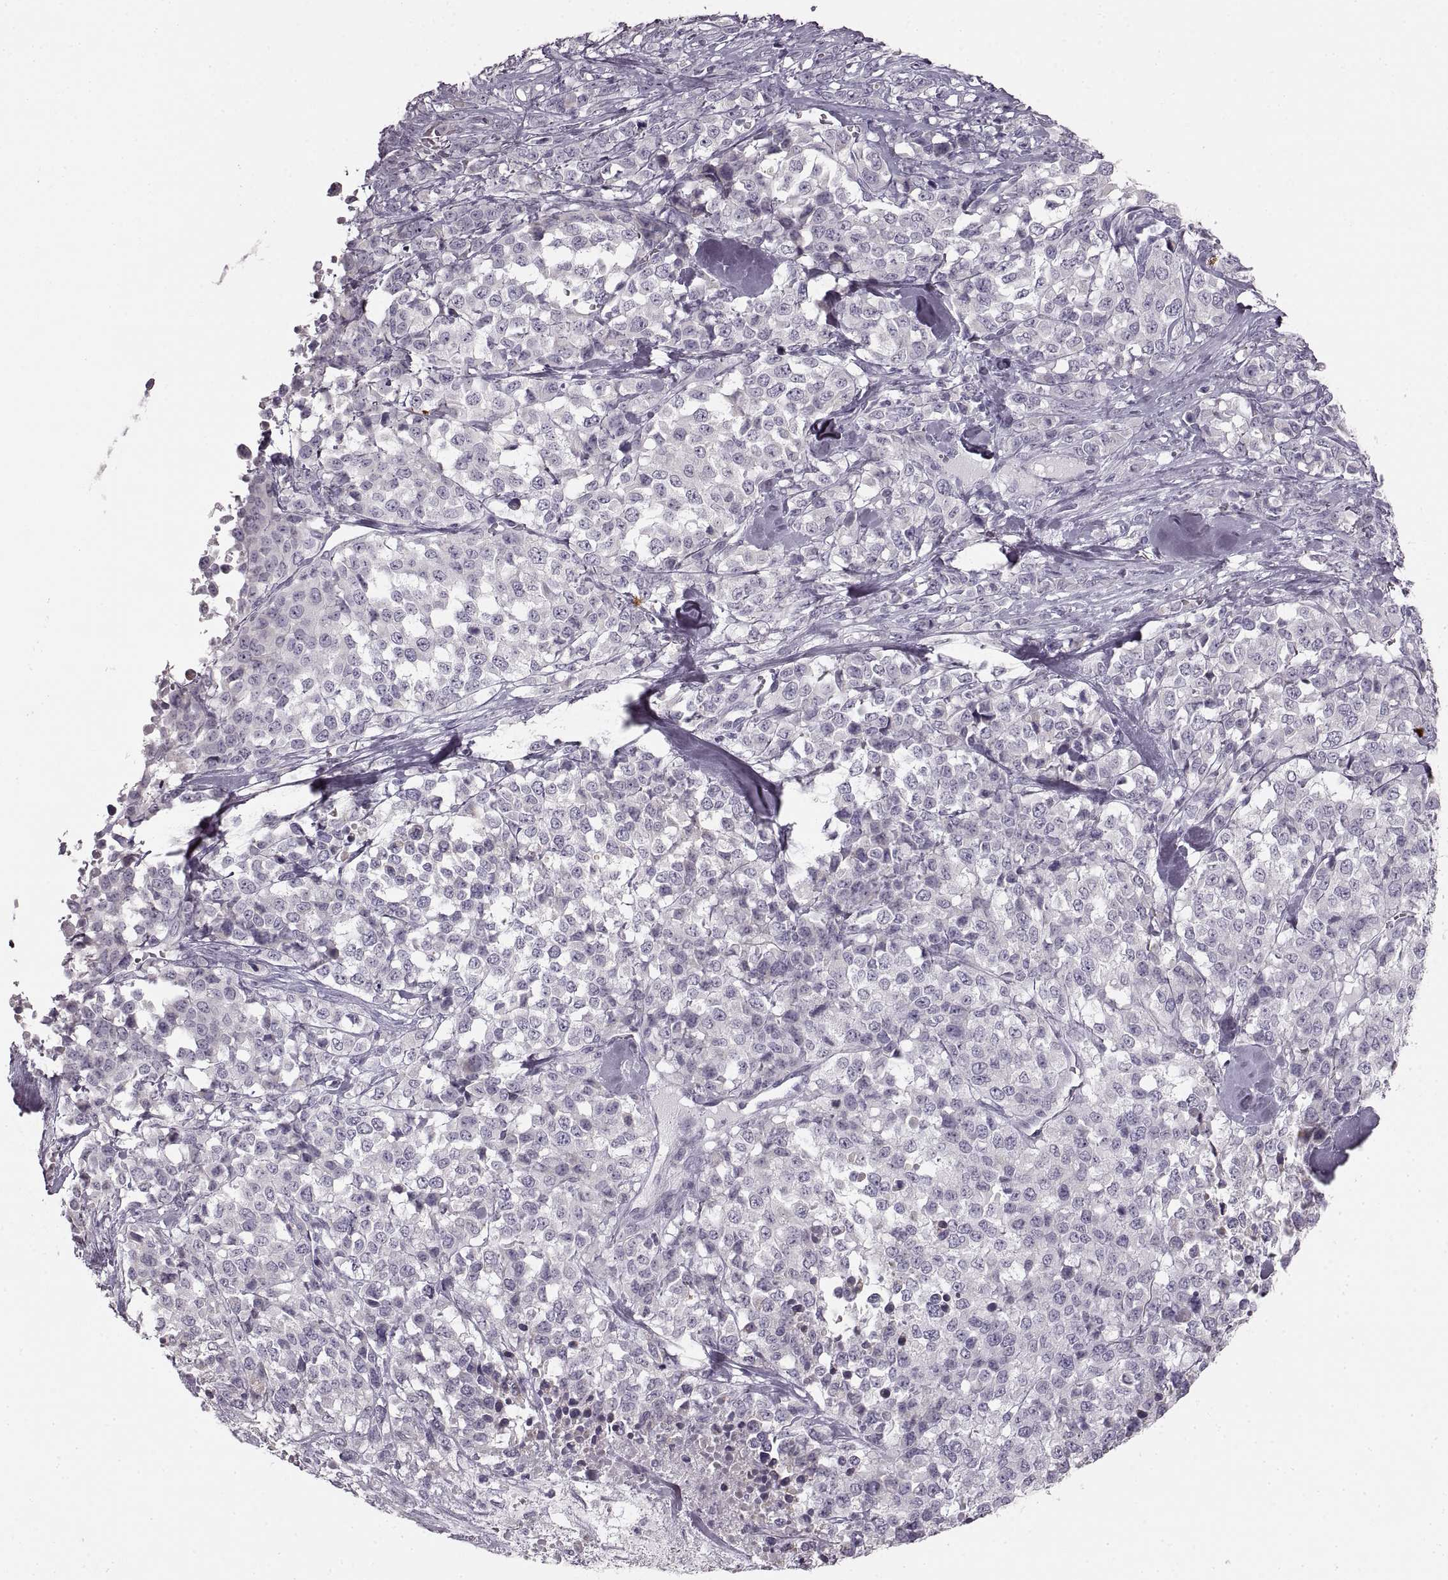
{"staining": {"intensity": "negative", "quantity": "none", "location": "none"}, "tissue": "melanoma", "cell_type": "Tumor cells", "image_type": "cancer", "snomed": [{"axis": "morphology", "description": "Malignant melanoma, Metastatic site"}, {"axis": "topography", "description": "Skin"}], "caption": "Immunohistochemical staining of melanoma displays no significant positivity in tumor cells.", "gene": "CNTN1", "patient": {"sex": "male", "age": 84}}